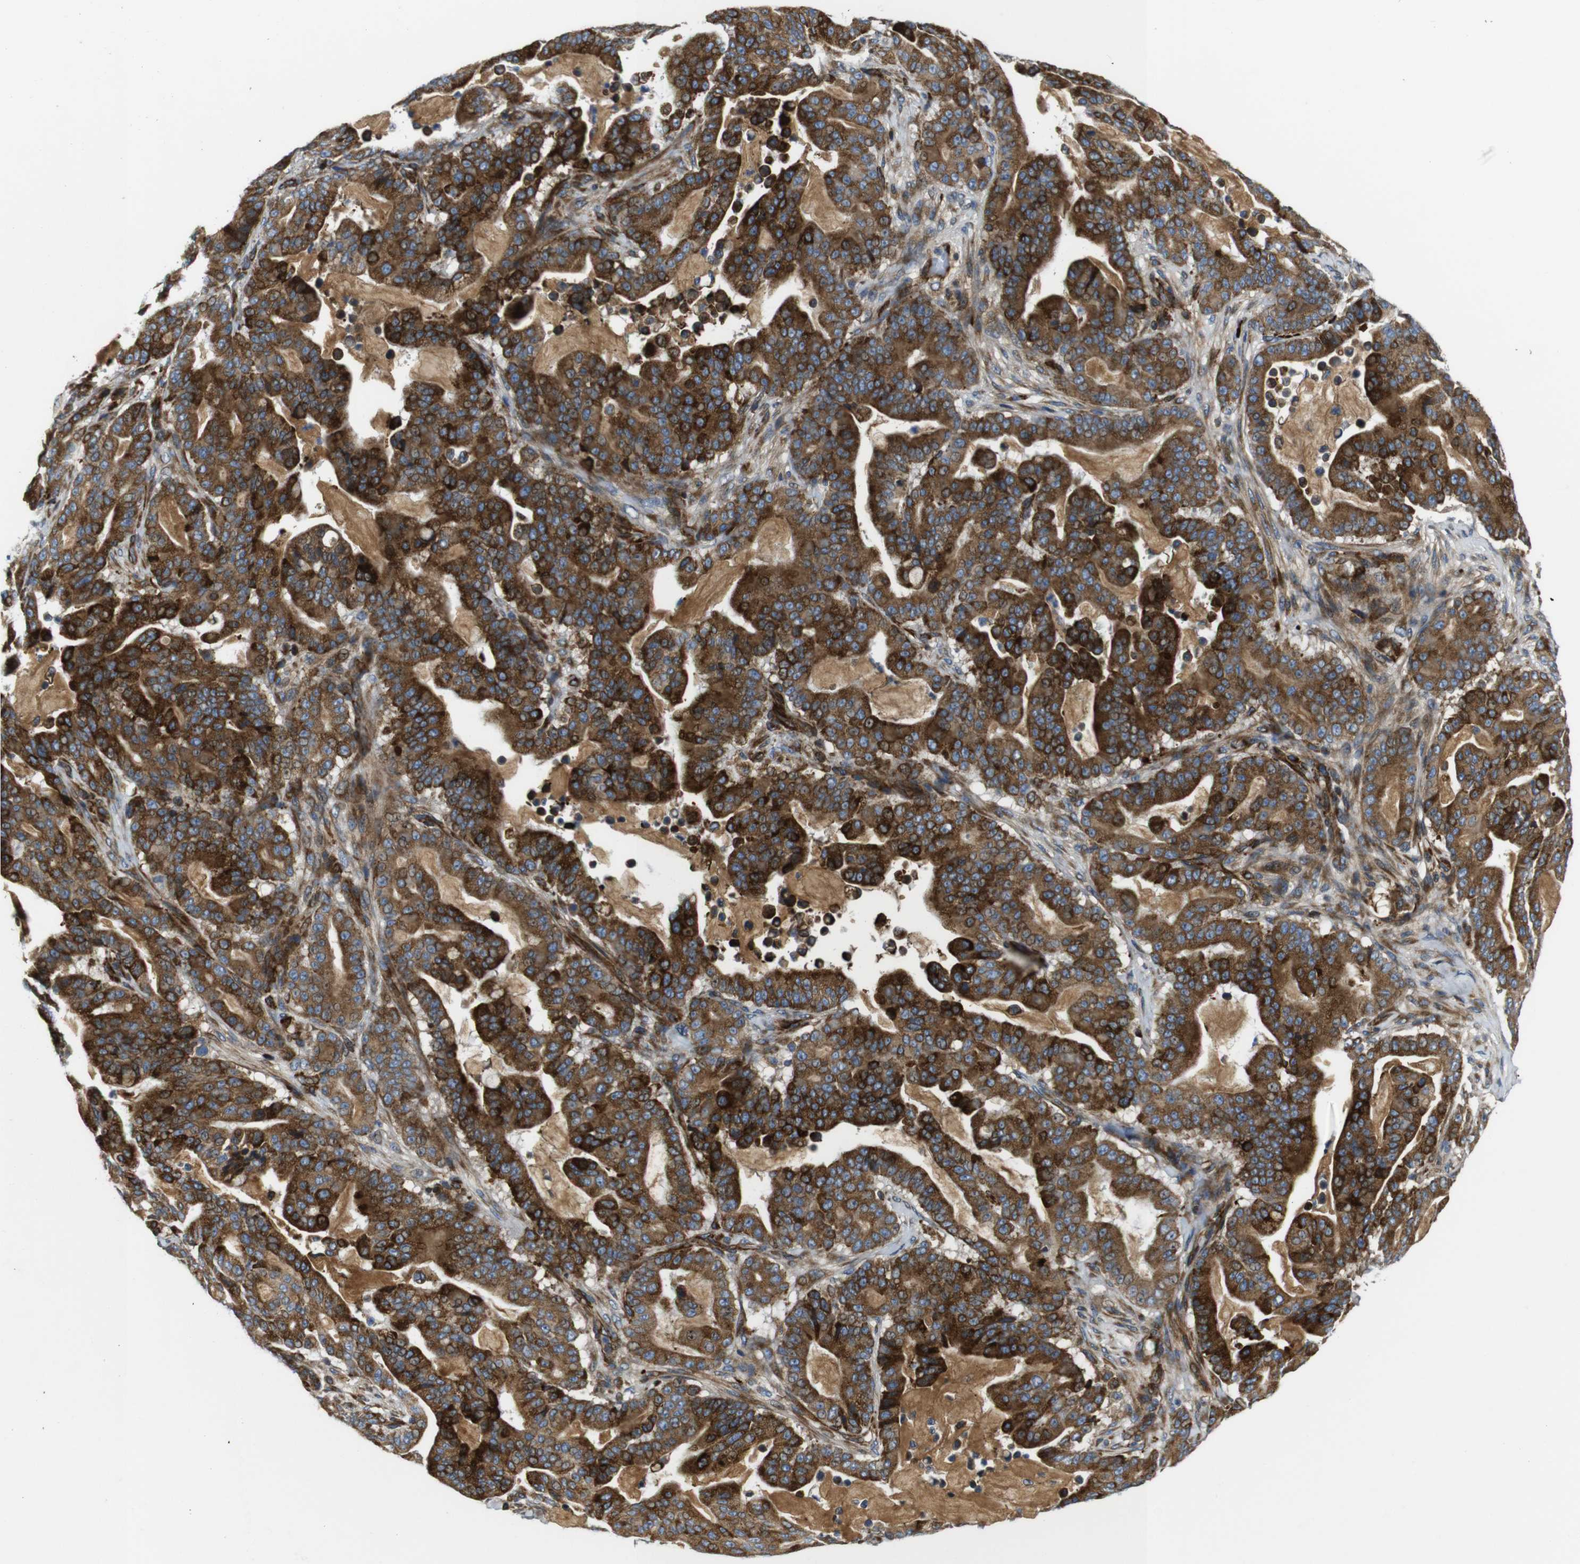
{"staining": {"intensity": "strong", "quantity": ">75%", "location": "cytoplasmic/membranous"}, "tissue": "pancreatic cancer", "cell_type": "Tumor cells", "image_type": "cancer", "snomed": [{"axis": "morphology", "description": "Adenocarcinoma, NOS"}, {"axis": "topography", "description": "Pancreas"}], "caption": "A high amount of strong cytoplasmic/membranous expression is seen in approximately >75% of tumor cells in adenocarcinoma (pancreatic) tissue.", "gene": "UBE2G2", "patient": {"sex": "male", "age": 63}}